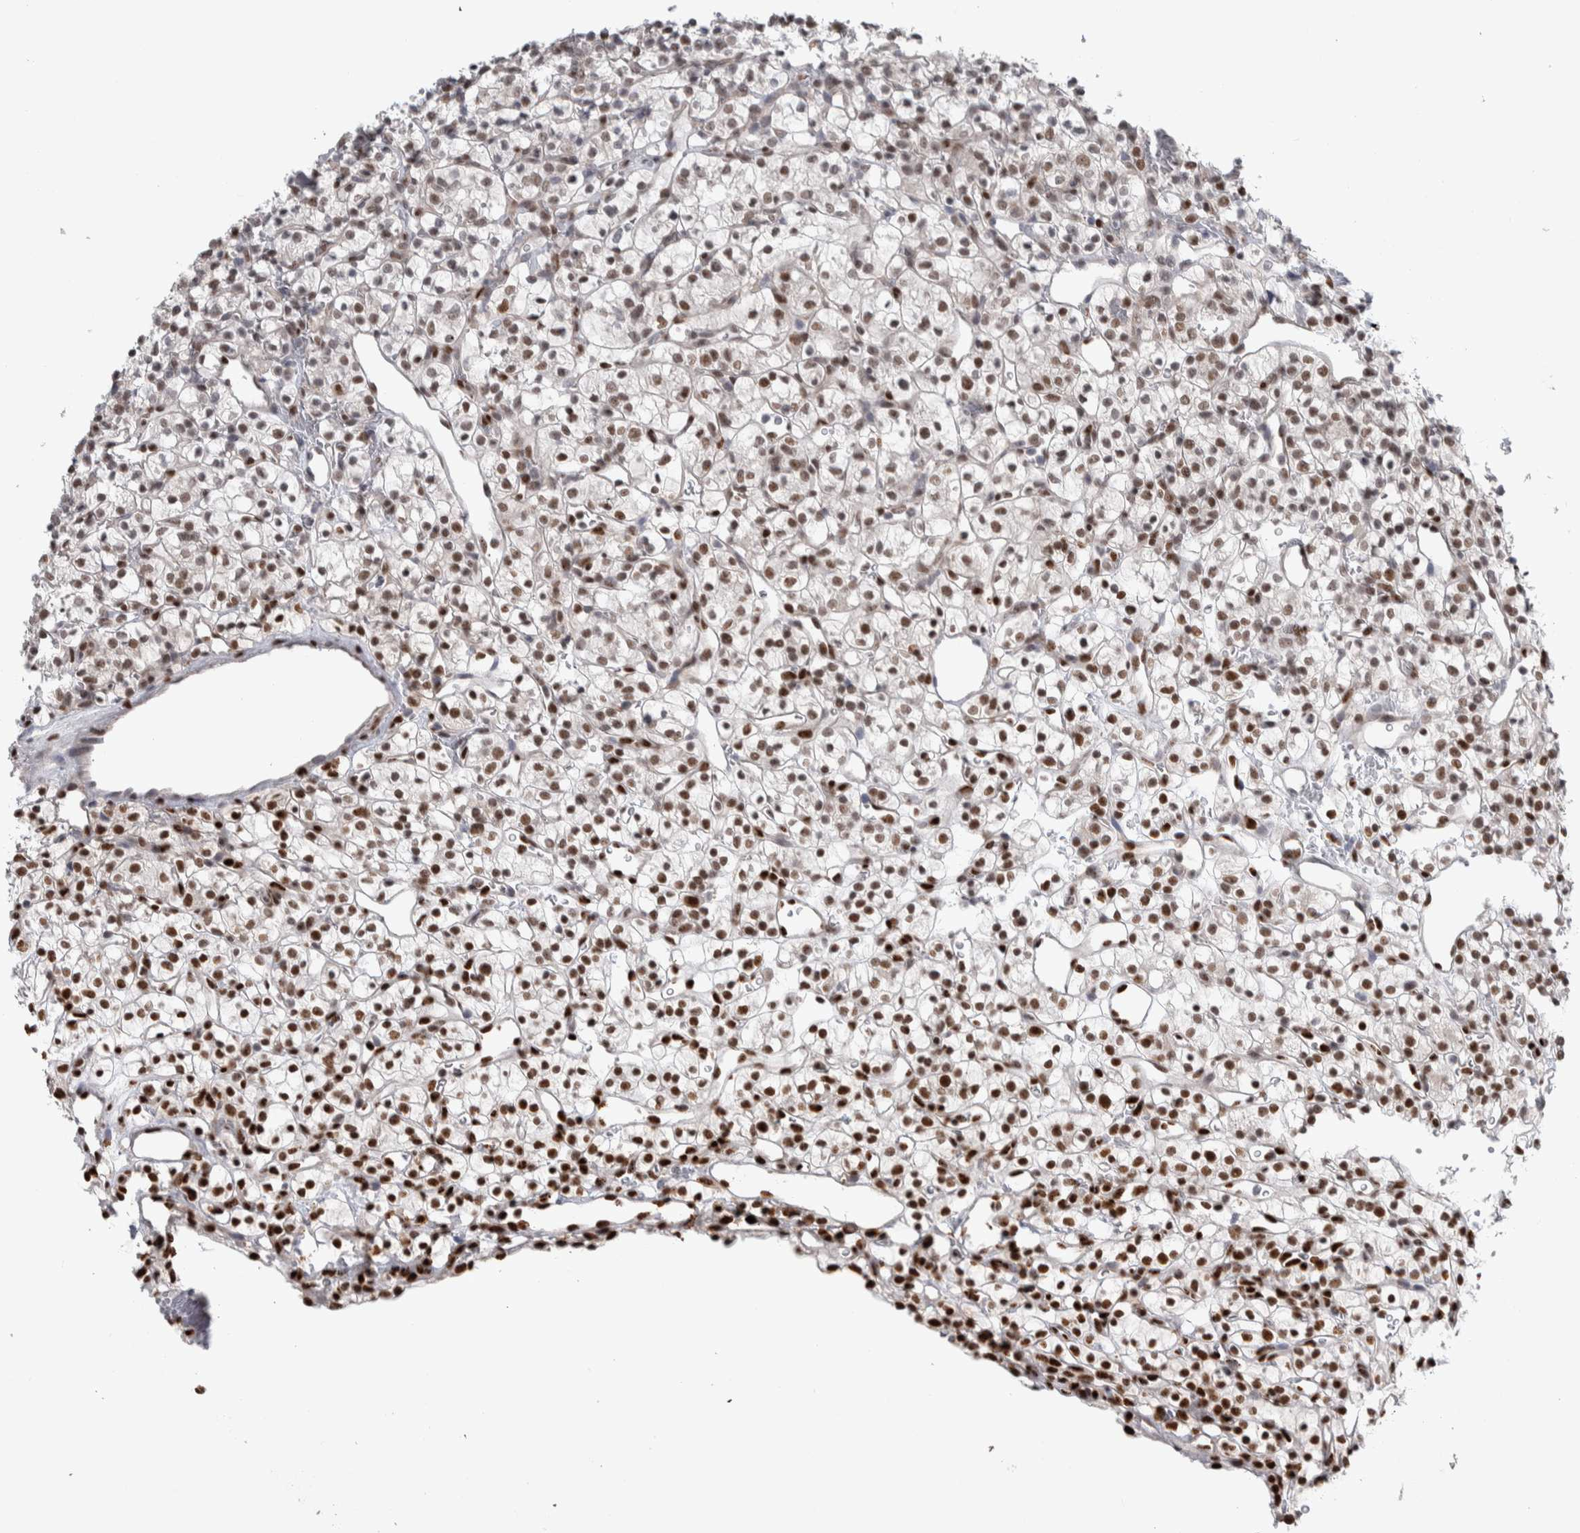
{"staining": {"intensity": "strong", "quantity": "25%-75%", "location": "nuclear"}, "tissue": "renal cancer", "cell_type": "Tumor cells", "image_type": "cancer", "snomed": [{"axis": "morphology", "description": "Adenocarcinoma, NOS"}, {"axis": "topography", "description": "Kidney"}], "caption": "Renal cancer (adenocarcinoma) stained with IHC reveals strong nuclear staining in approximately 25%-75% of tumor cells. The staining was performed using DAB, with brown indicating positive protein expression. Nuclei are stained blue with hematoxylin.", "gene": "TAX1BP1", "patient": {"sex": "female", "age": 57}}